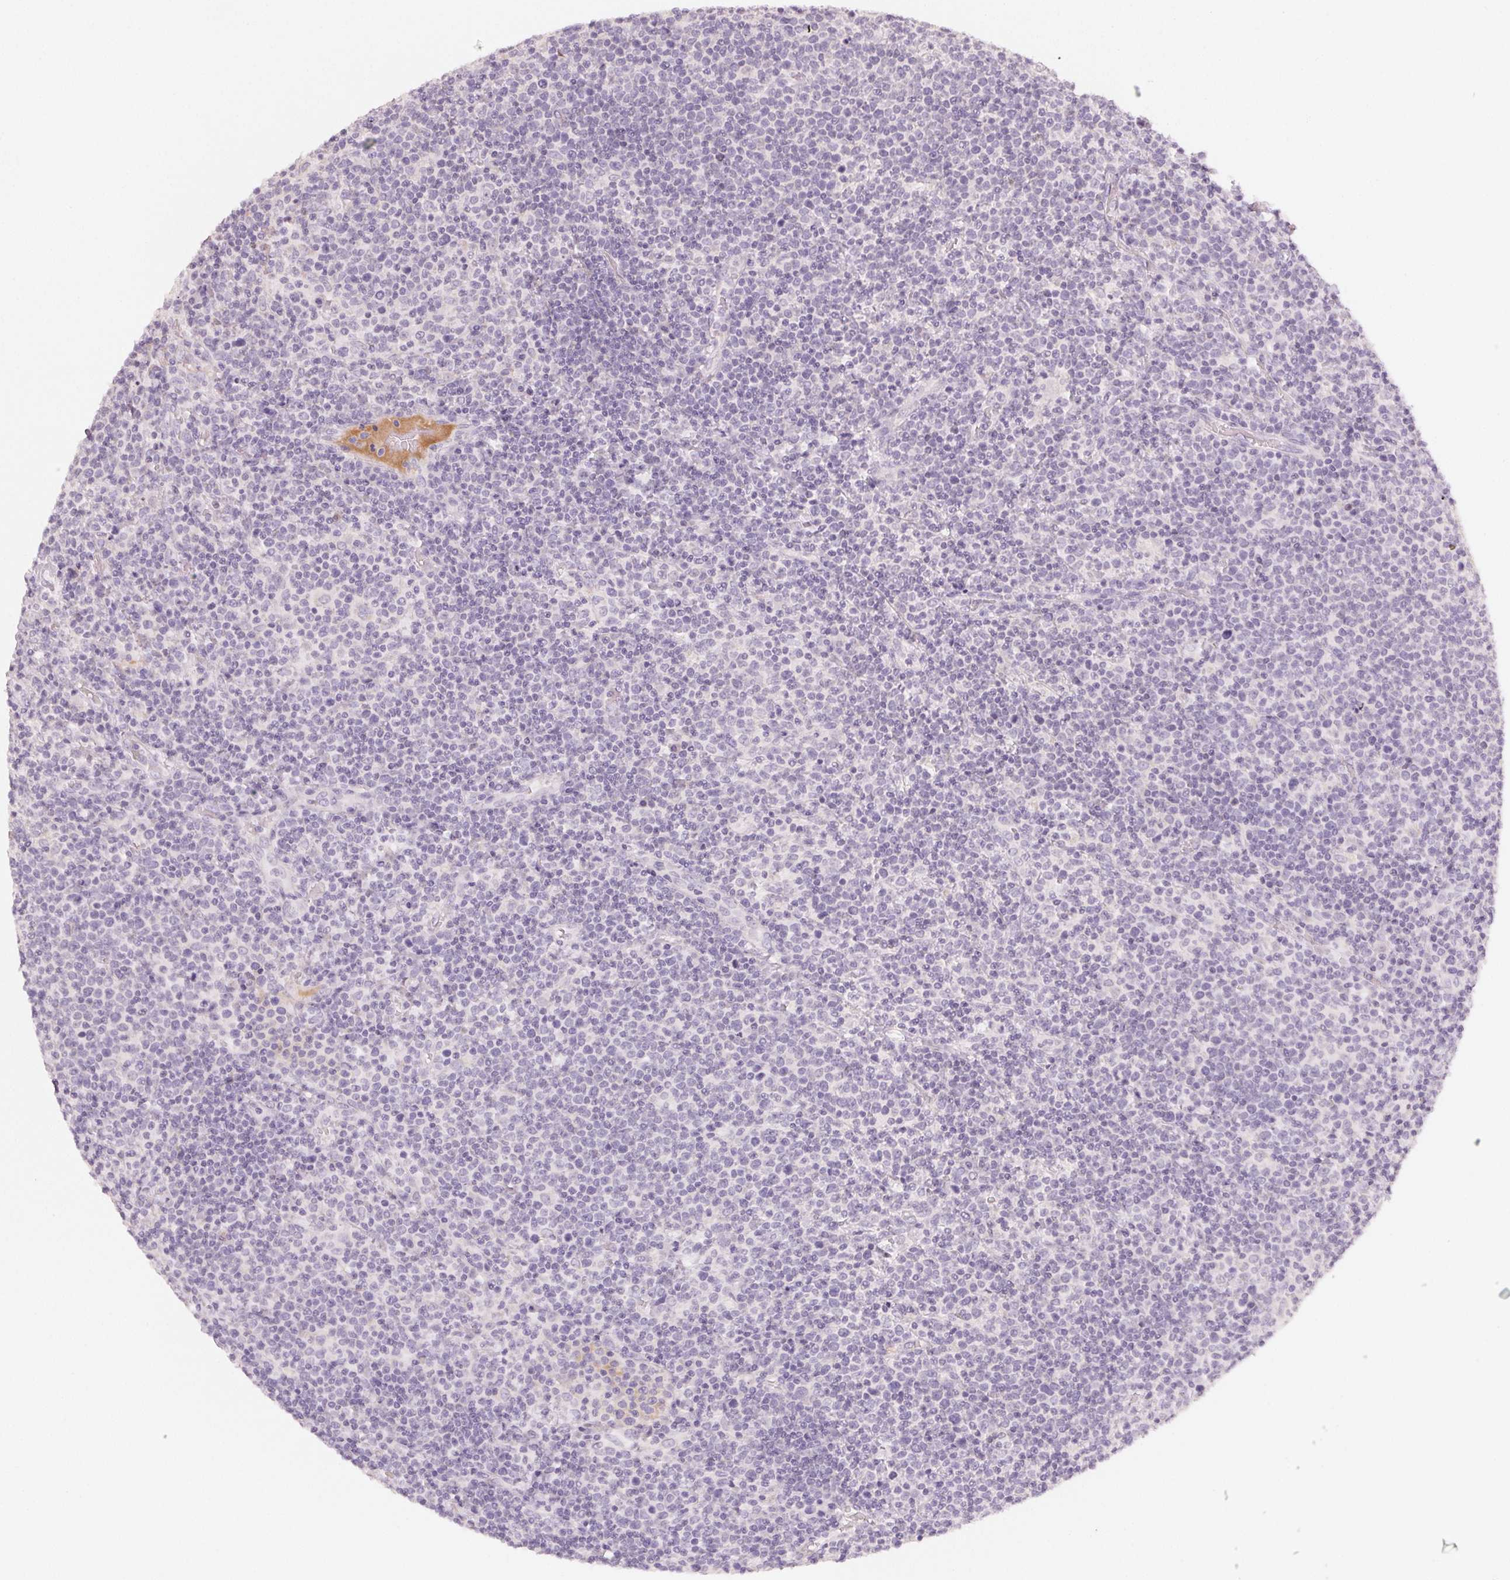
{"staining": {"intensity": "negative", "quantity": "none", "location": "none"}, "tissue": "lymphoma", "cell_type": "Tumor cells", "image_type": "cancer", "snomed": [{"axis": "morphology", "description": "Malignant lymphoma, non-Hodgkin's type, High grade"}, {"axis": "topography", "description": "Lymph node"}], "caption": "This is an IHC photomicrograph of human lymphoma. There is no positivity in tumor cells.", "gene": "LVRN", "patient": {"sex": "male", "age": 61}}